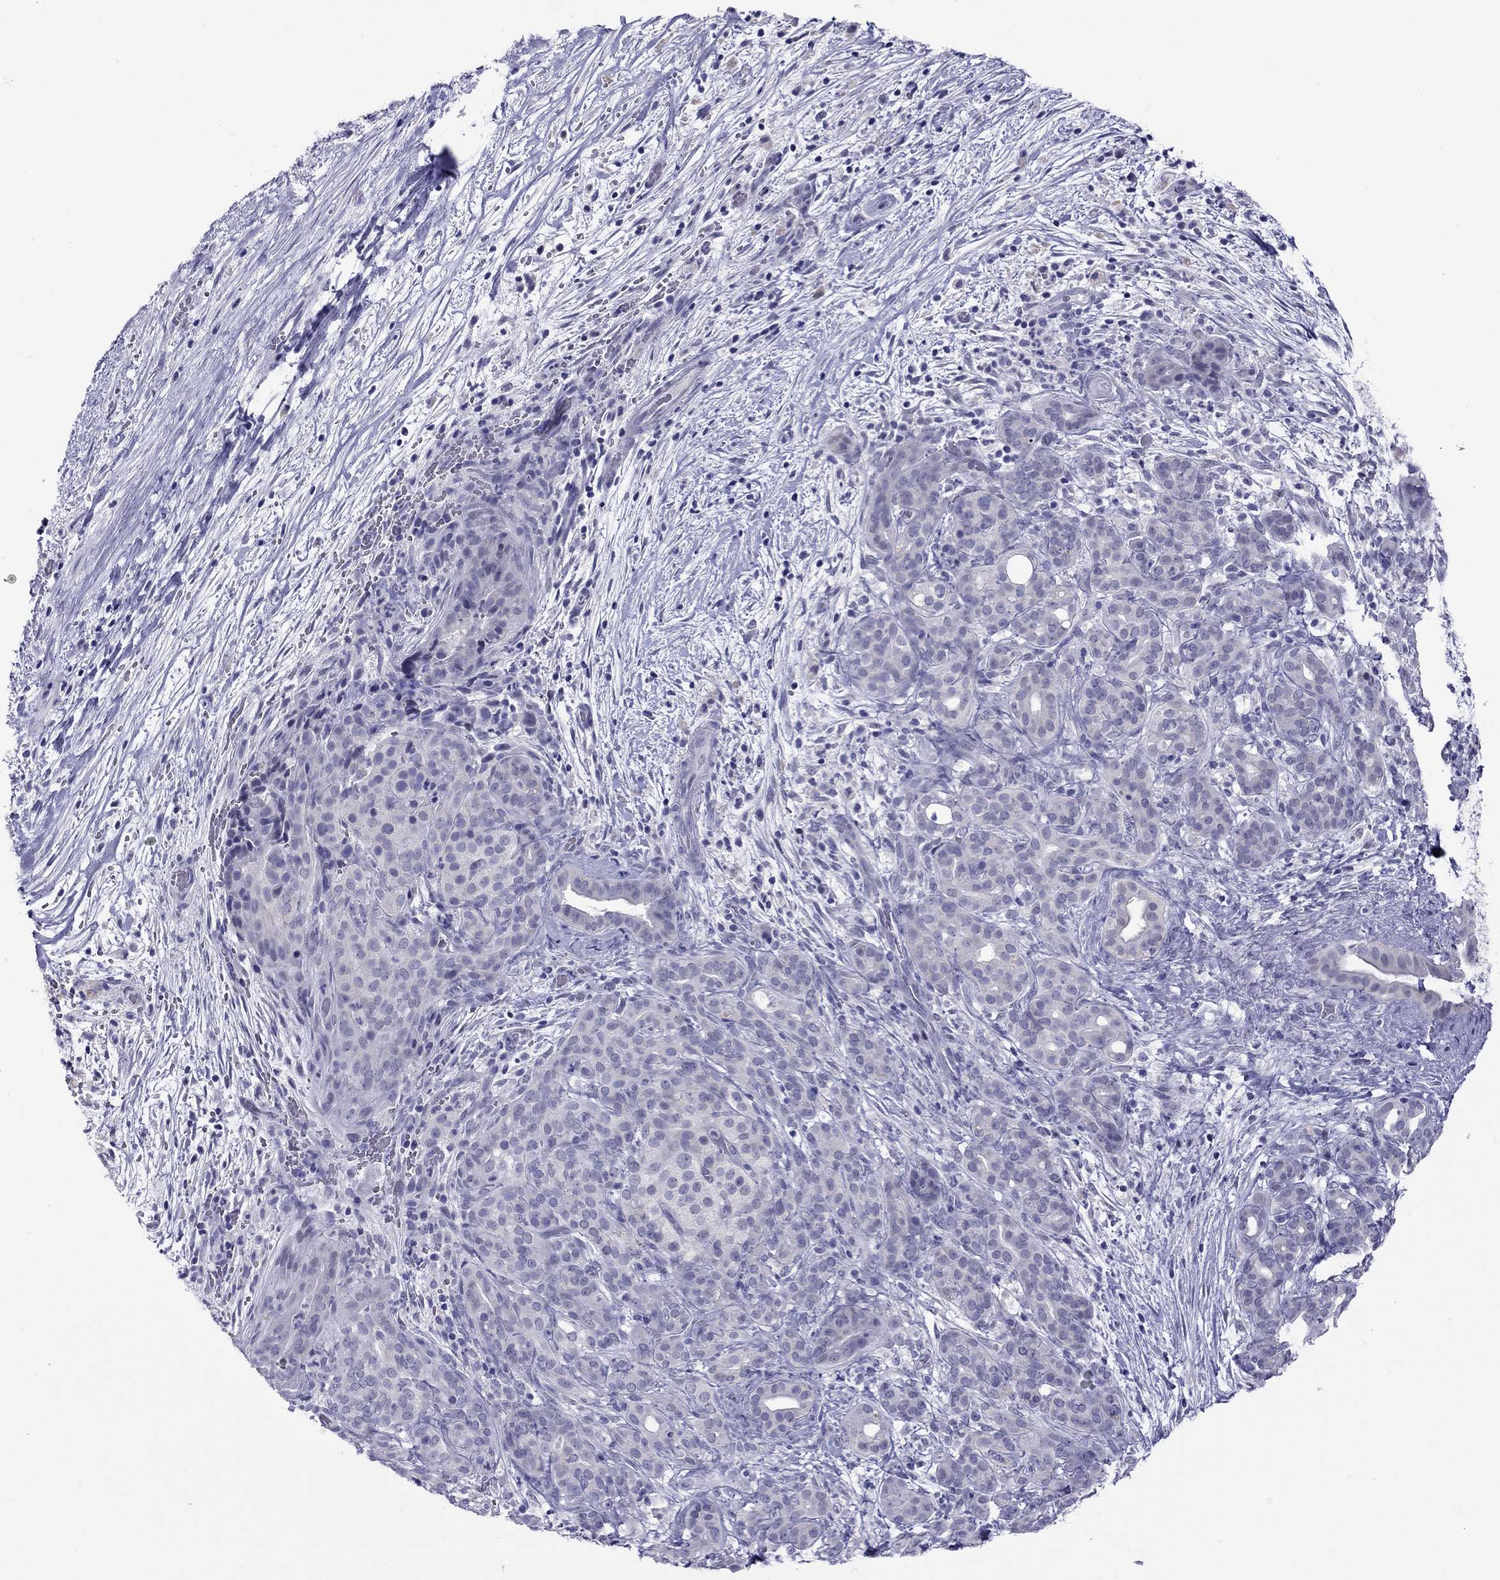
{"staining": {"intensity": "negative", "quantity": "none", "location": "none"}, "tissue": "pancreatic cancer", "cell_type": "Tumor cells", "image_type": "cancer", "snomed": [{"axis": "morphology", "description": "Adenocarcinoma, NOS"}, {"axis": "topography", "description": "Pancreas"}], "caption": "Tumor cells are negative for protein expression in human pancreatic adenocarcinoma. The staining is performed using DAB brown chromogen with nuclei counter-stained in using hematoxylin.", "gene": "CHRNB3", "patient": {"sex": "male", "age": 44}}